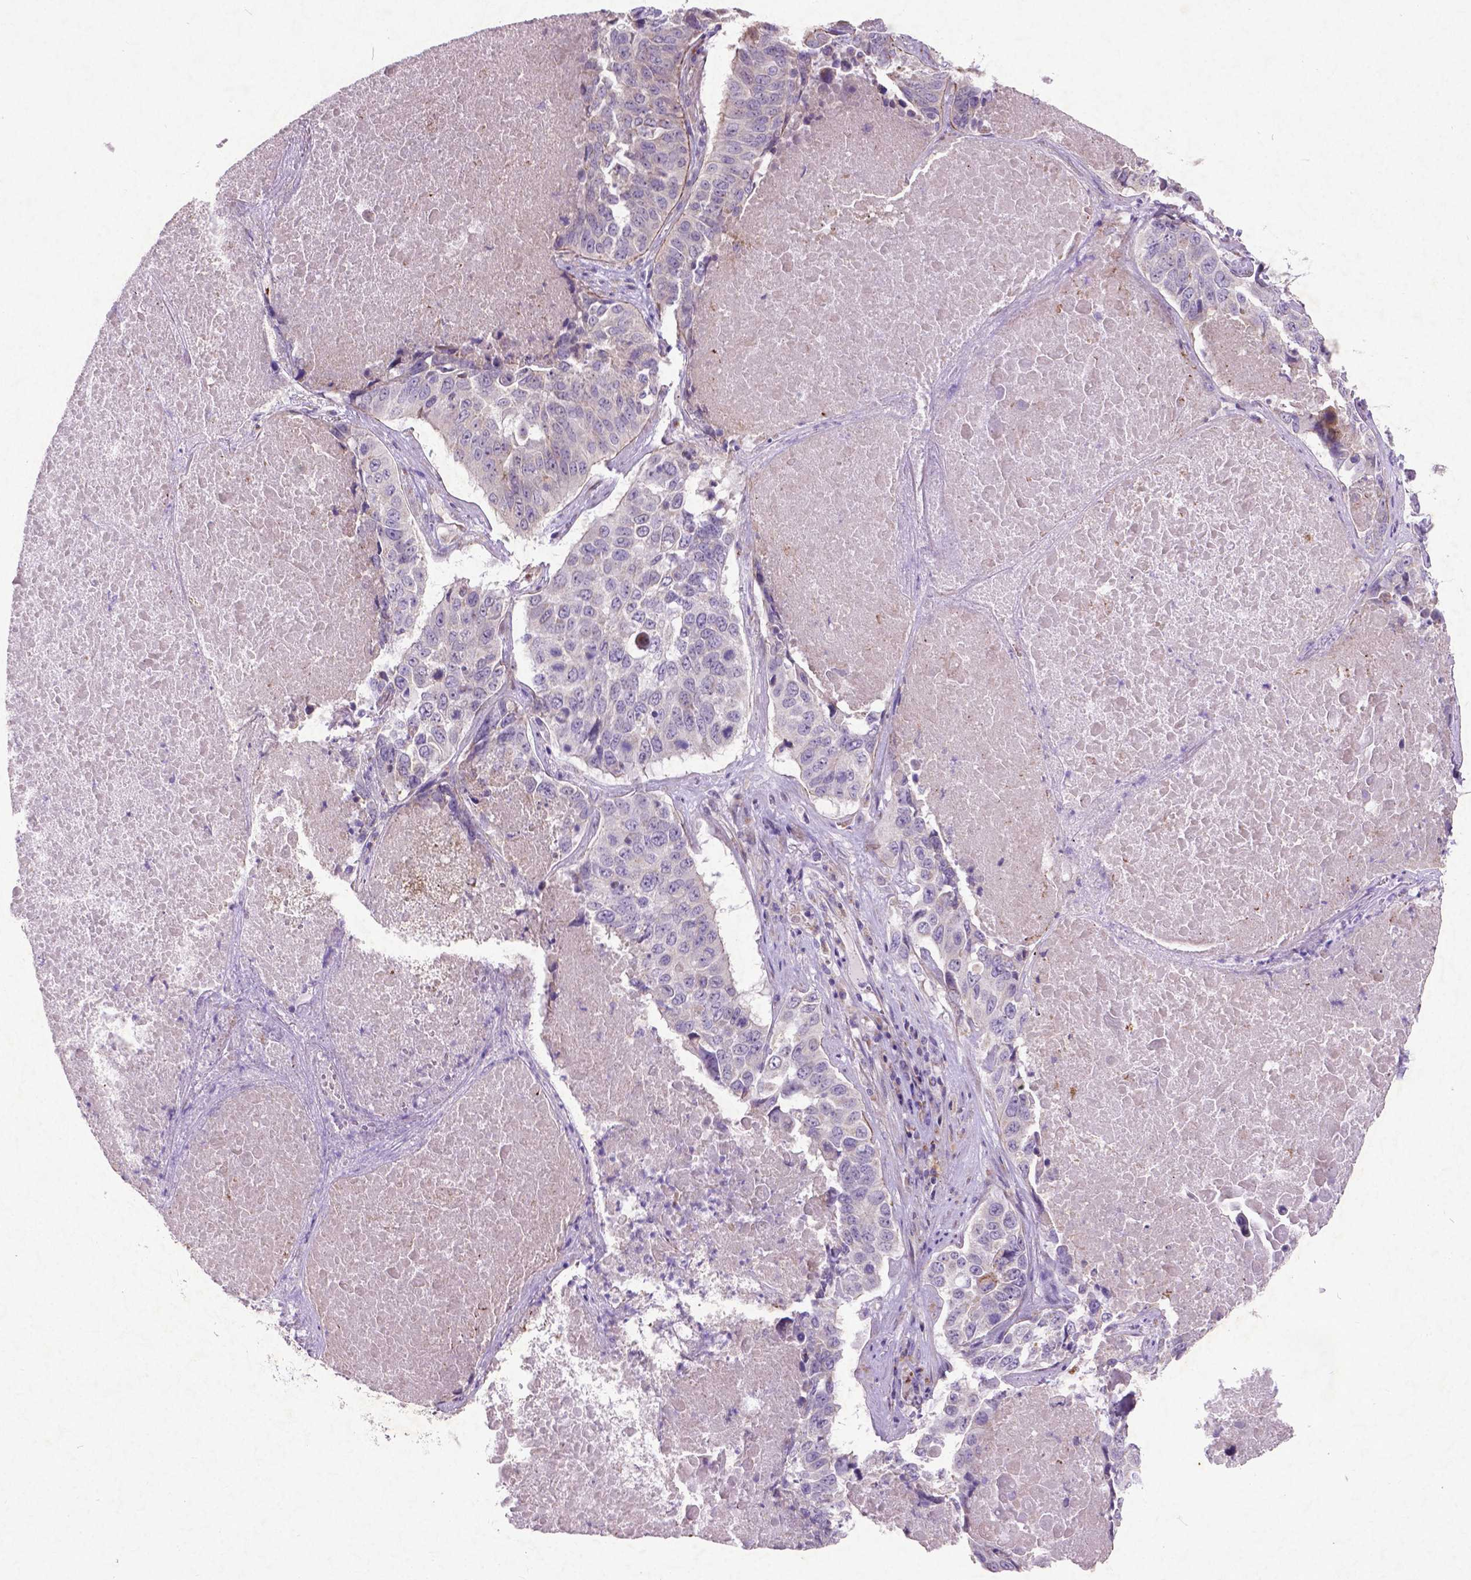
{"staining": {"intensity": "negative", "quantity": "none", "location": "none"}, "tissue": "lung cancer", "cell_type": "Tumor cells", "image_type": "cancer", "snomed": [{"axis": "morphology", "description": "Normal tissue, NOS"}, {"axis": "morphology", "description": "Squamous cell carcinoma, NOS"}, {"axis": "topography", "description": "Bronchus"}, {"axis": "topography", "description": "Lung"}], "caption": "Lung squamous cell carcinoma was stained to show a protein in brown. There is no significant expression in tumor cells.", "gene": "ATG4D", "patient": {"sex": "male", "age": 64}}